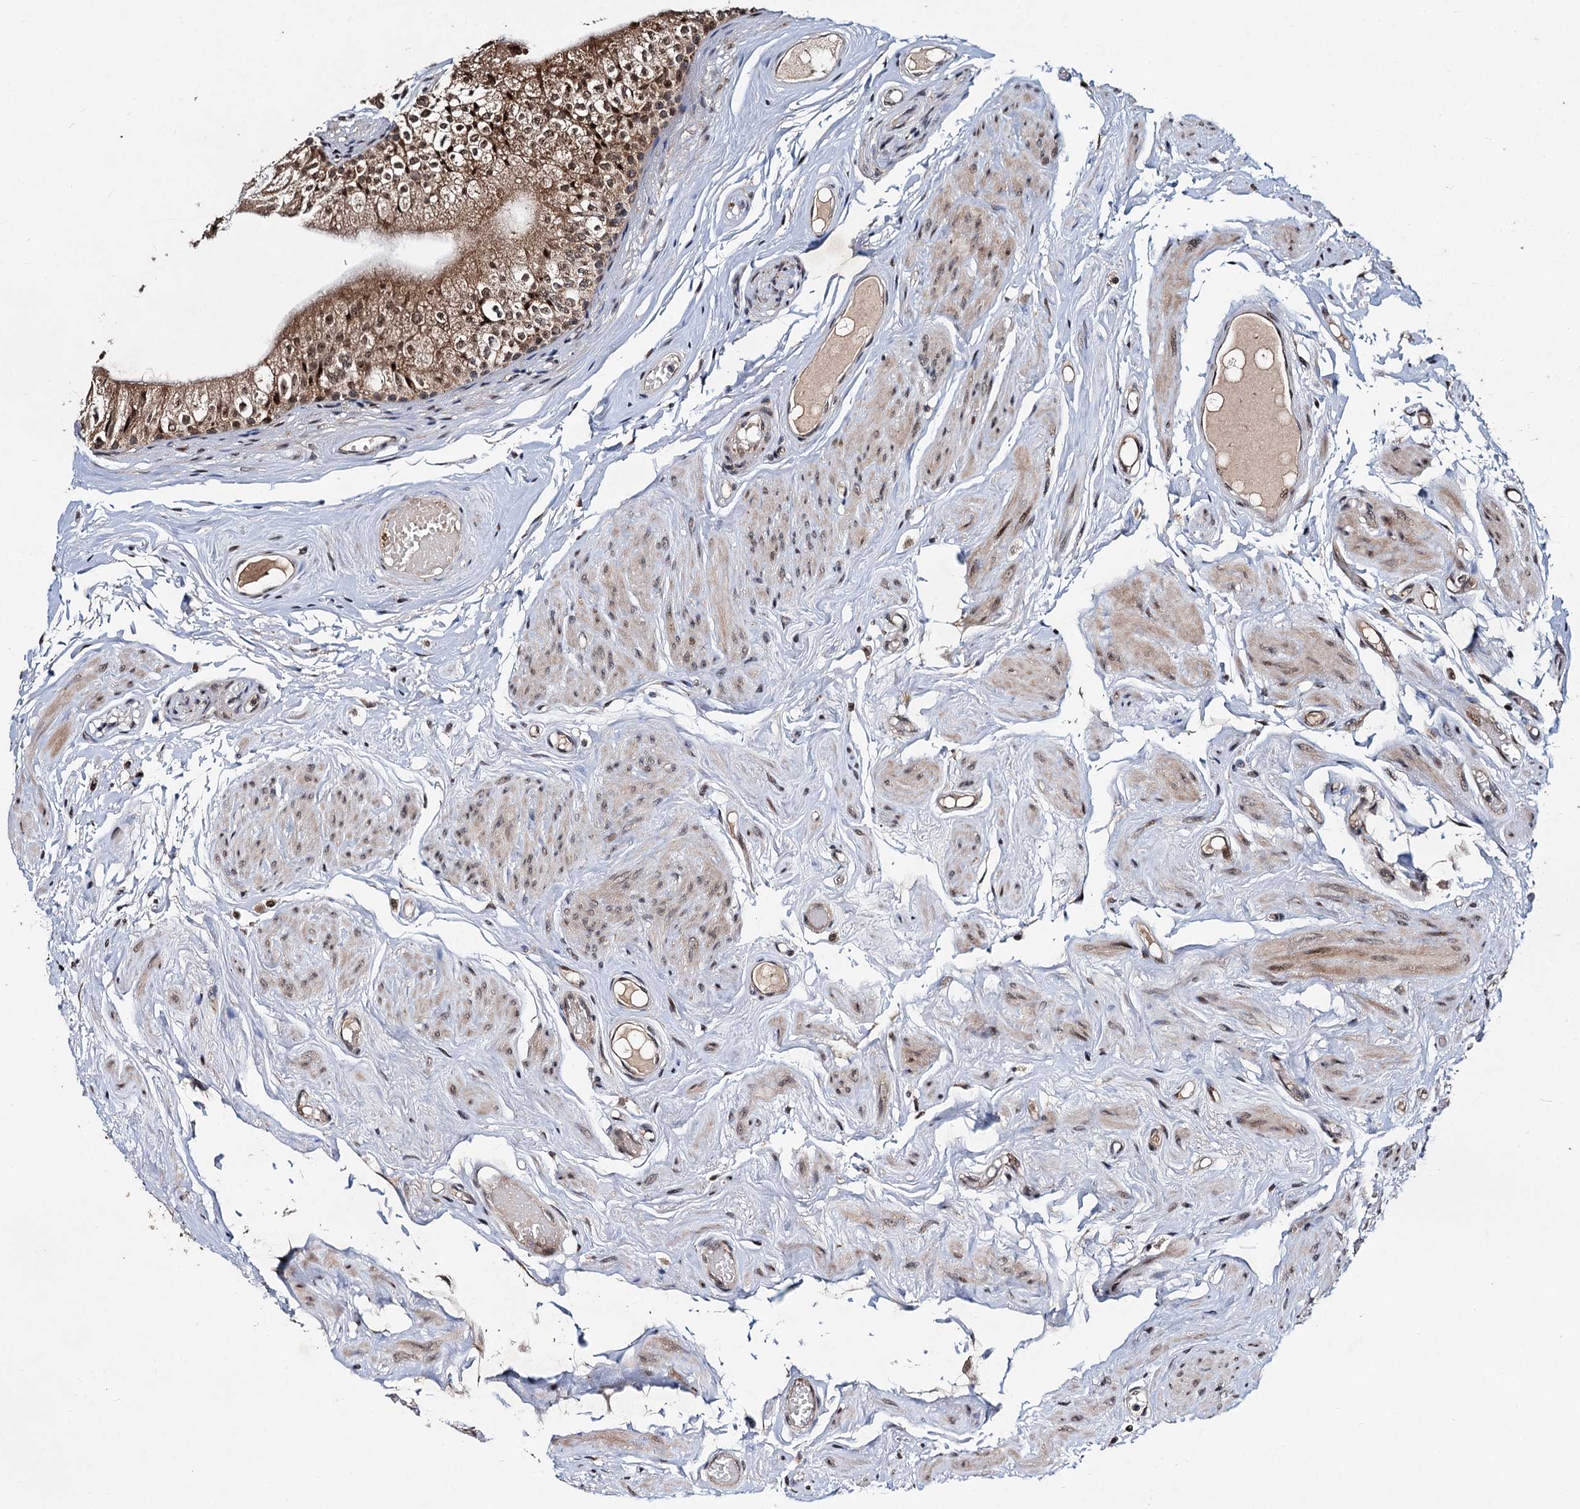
{"staining": {"intensity": "moderate", "quantity": ">75%", "location": "cytoplasmic/membranous,nuclear"}, "tissue": "epididymis", "cell_type": "Glandular cells", "image_type": "normal", "snomed": [{"axis": "morphology", "description": "Normal tissue, NOS"}, {"axis": "topography", "description": "Epididymis"}], "caption": "The immunohistochemical stain shows moderate cytoplasmic/membranous,nuclear expression in glandular cells of normal epididymis. (DAB = brown stain, brightfield microscopy at high magnification).", "gene": "REP15", "patient": {"sex": "male", "age": 79}}